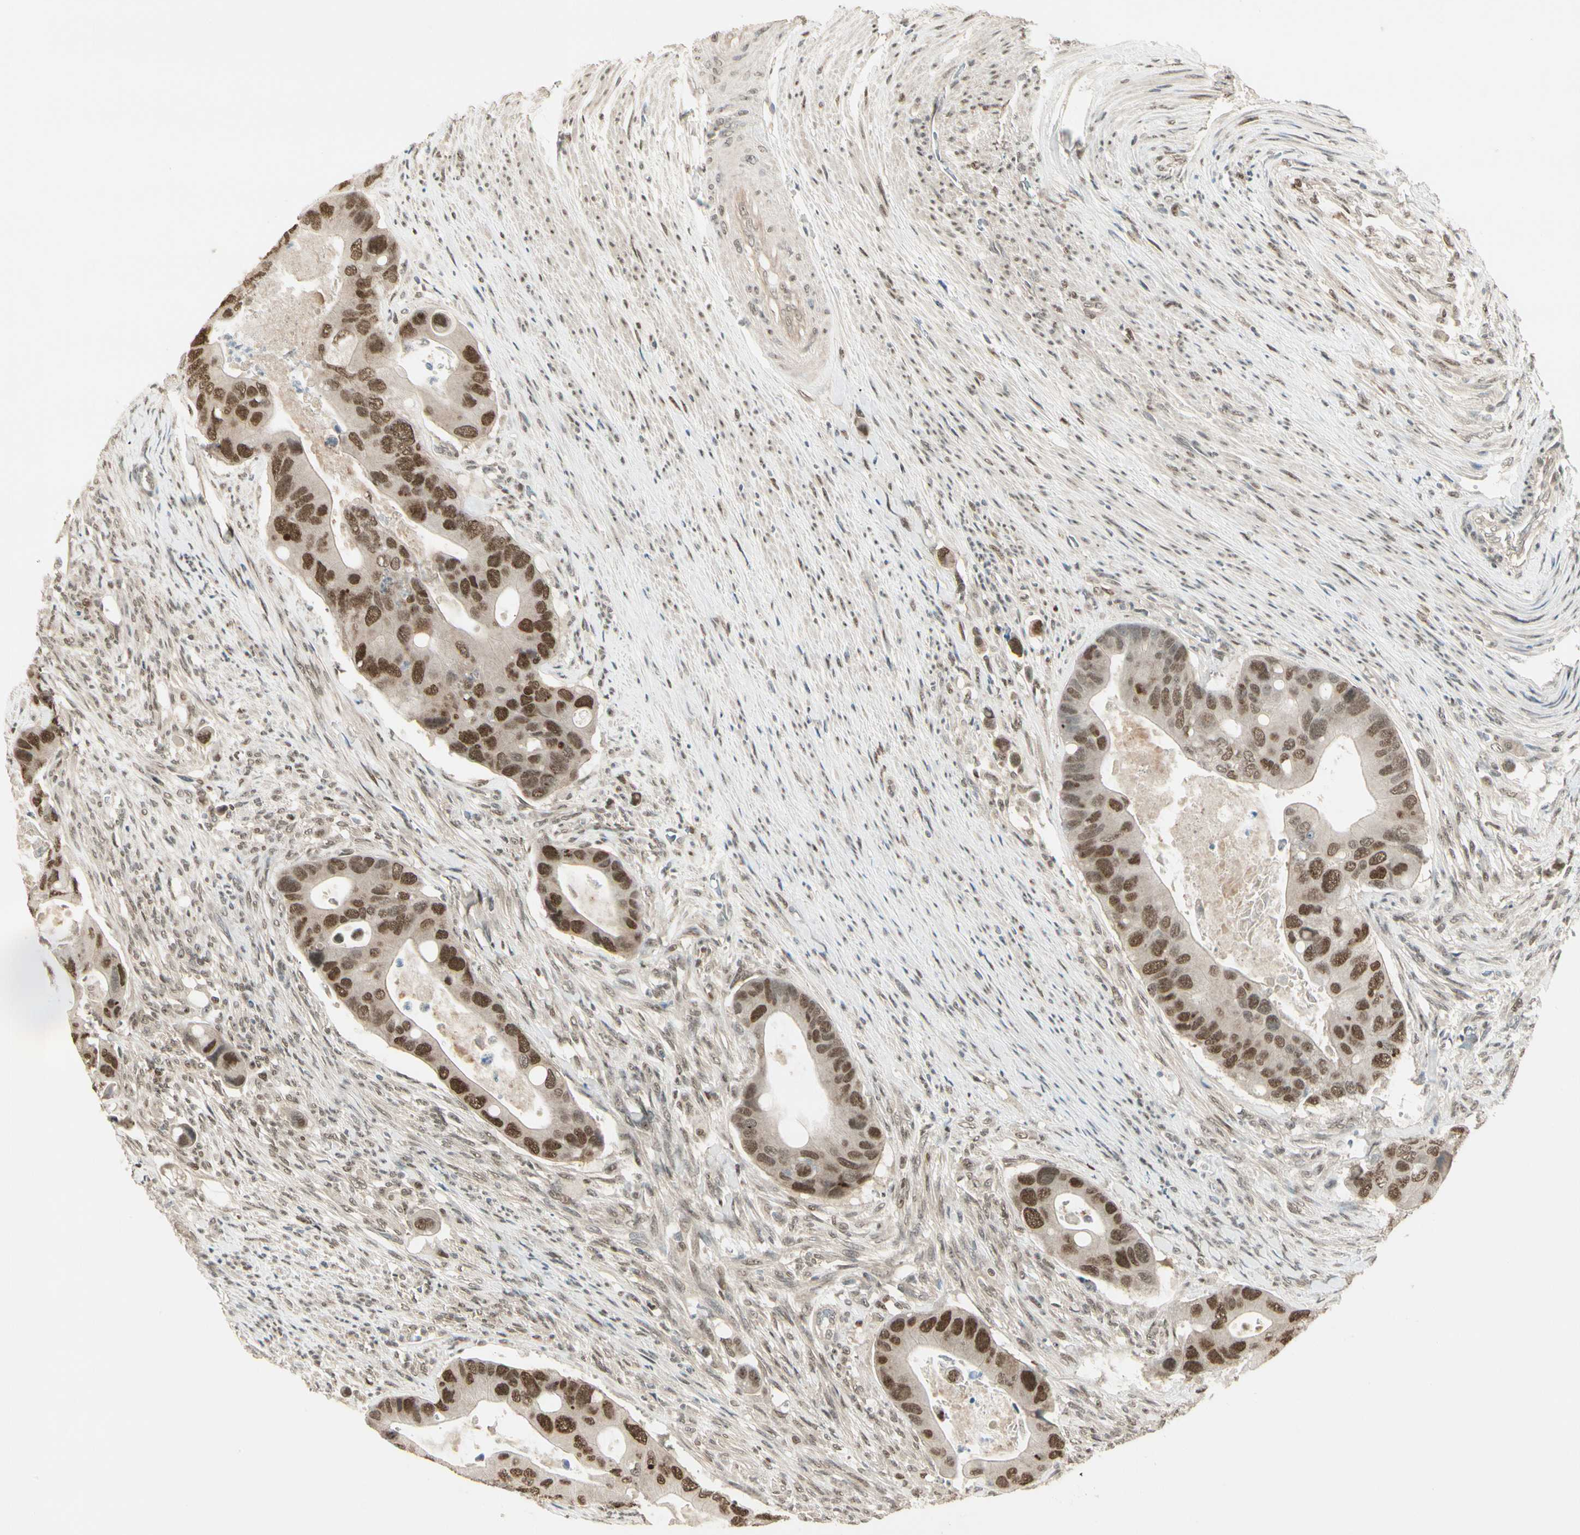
{"staining": {"intensity": "strong", "quantity": ">75%", "location": "nuclear"}, "tissue": "colorectal cancer", "cell_type": "Tumor cells", "image_type": "cancer", "snomed": [{"axis": "morphology", "description": "Adenocarcinoma, NOS"}, {"axis": "topography", "description": "Rectum"}], "caption": "Strong nuclear expression is seen in approximately >75% of tumor cells in adenocarcinoma (colorectal). Immunohistochemistry stains the protein of interest in brown and the nuclei are stained blue.", "gene": "GTF3A", "patient": {"sex": "female", "age": 57}}